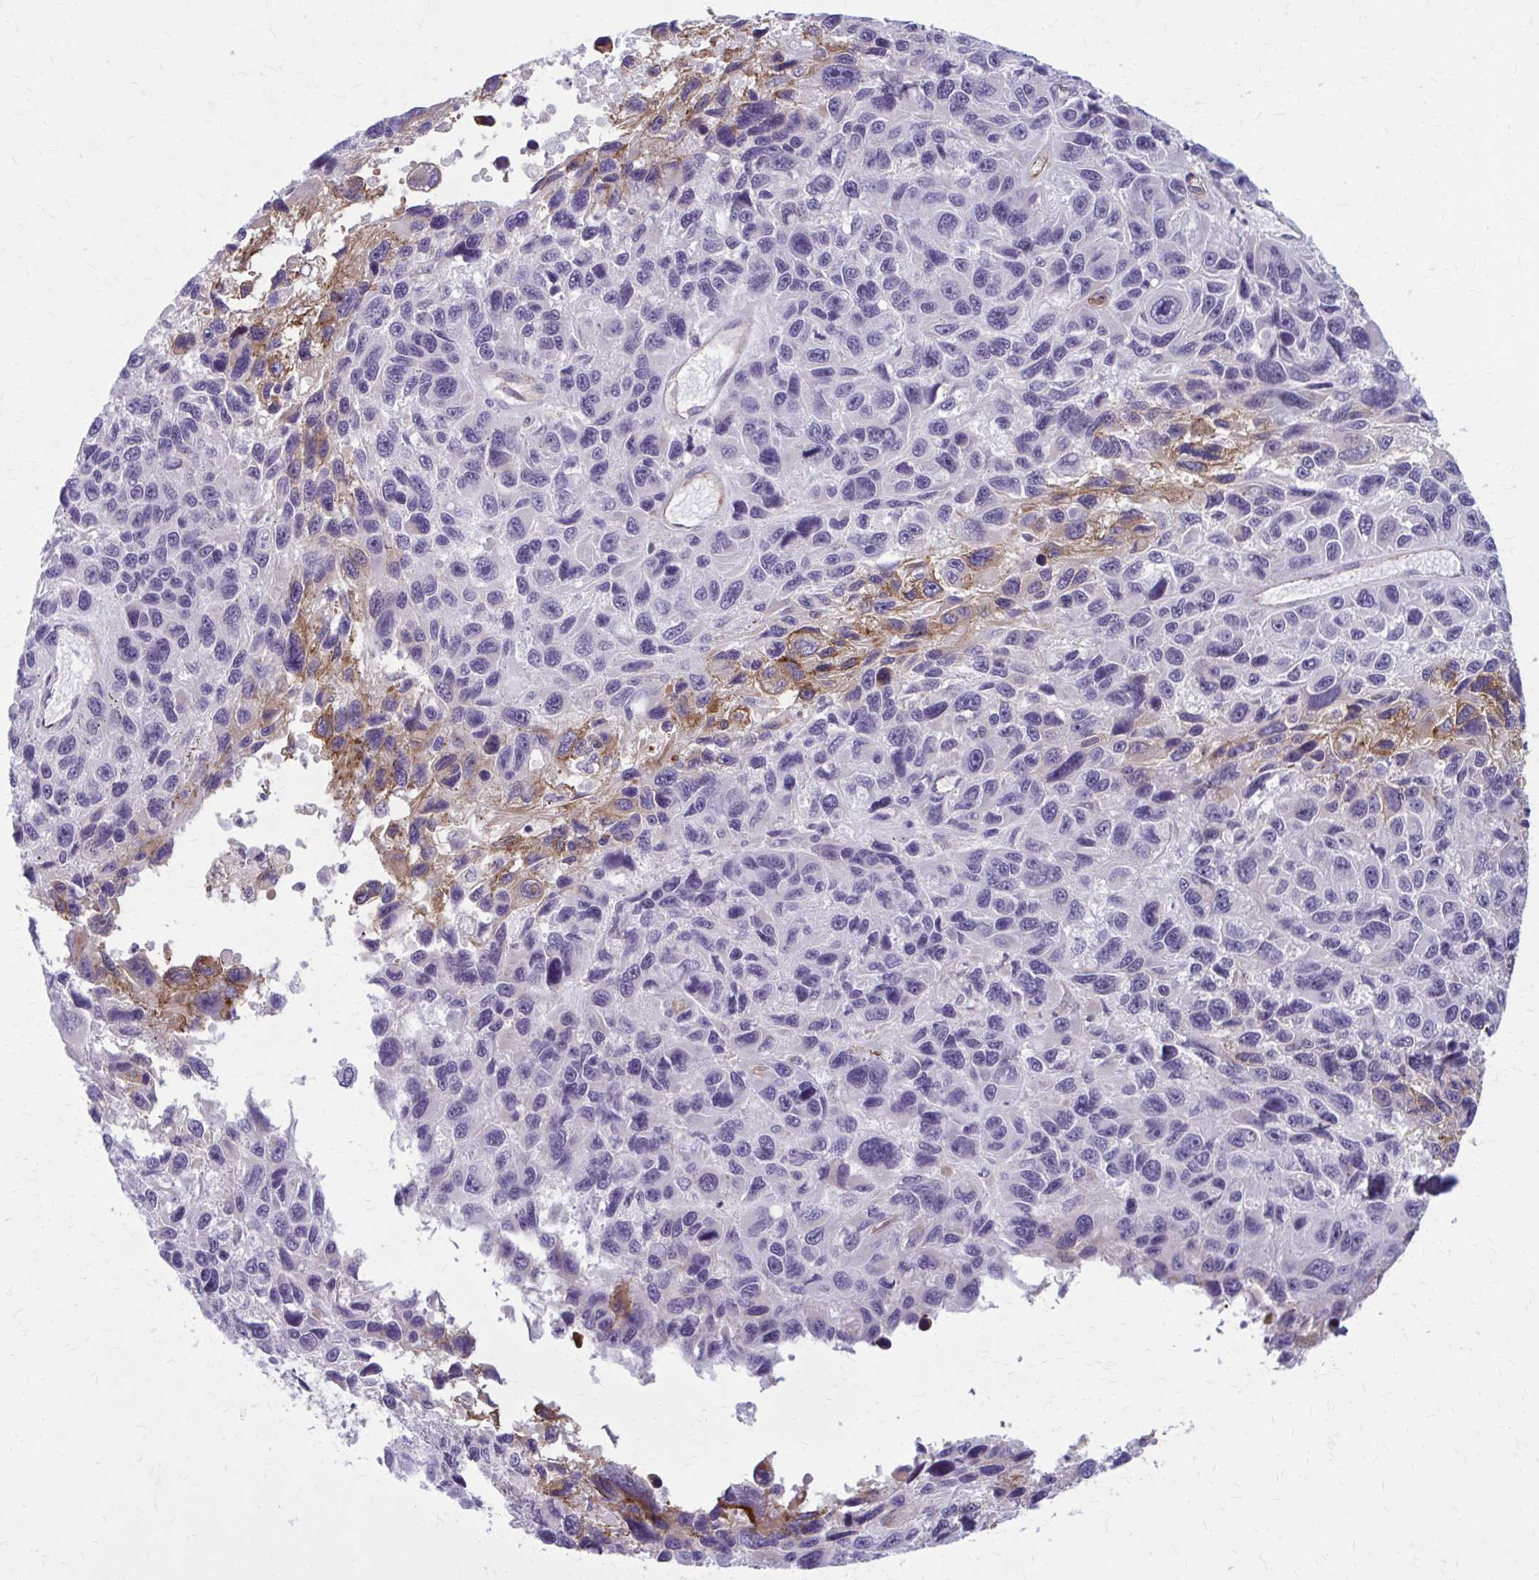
{"staining": {"intensity": "negative", "quantity": "none", "location": "none"}, "tissue": "melanoma", "cell_type": "Tumor cells", "image_type": "cancer", "snomed": [{"axis": "morphology", "description": "Malignant melanoma, NOS"}, {"axis": "topography", "description": "Skin"}], "caption": "Tumor cells show no significant positivity in malignant melanoma. Brightfield microscopy of IHC stained with DAB (brown) and hematoxylin (blue), captured at high magnification.", "gene": "ZDHHC7", "patient": {"sex": "male", "age": 53}}